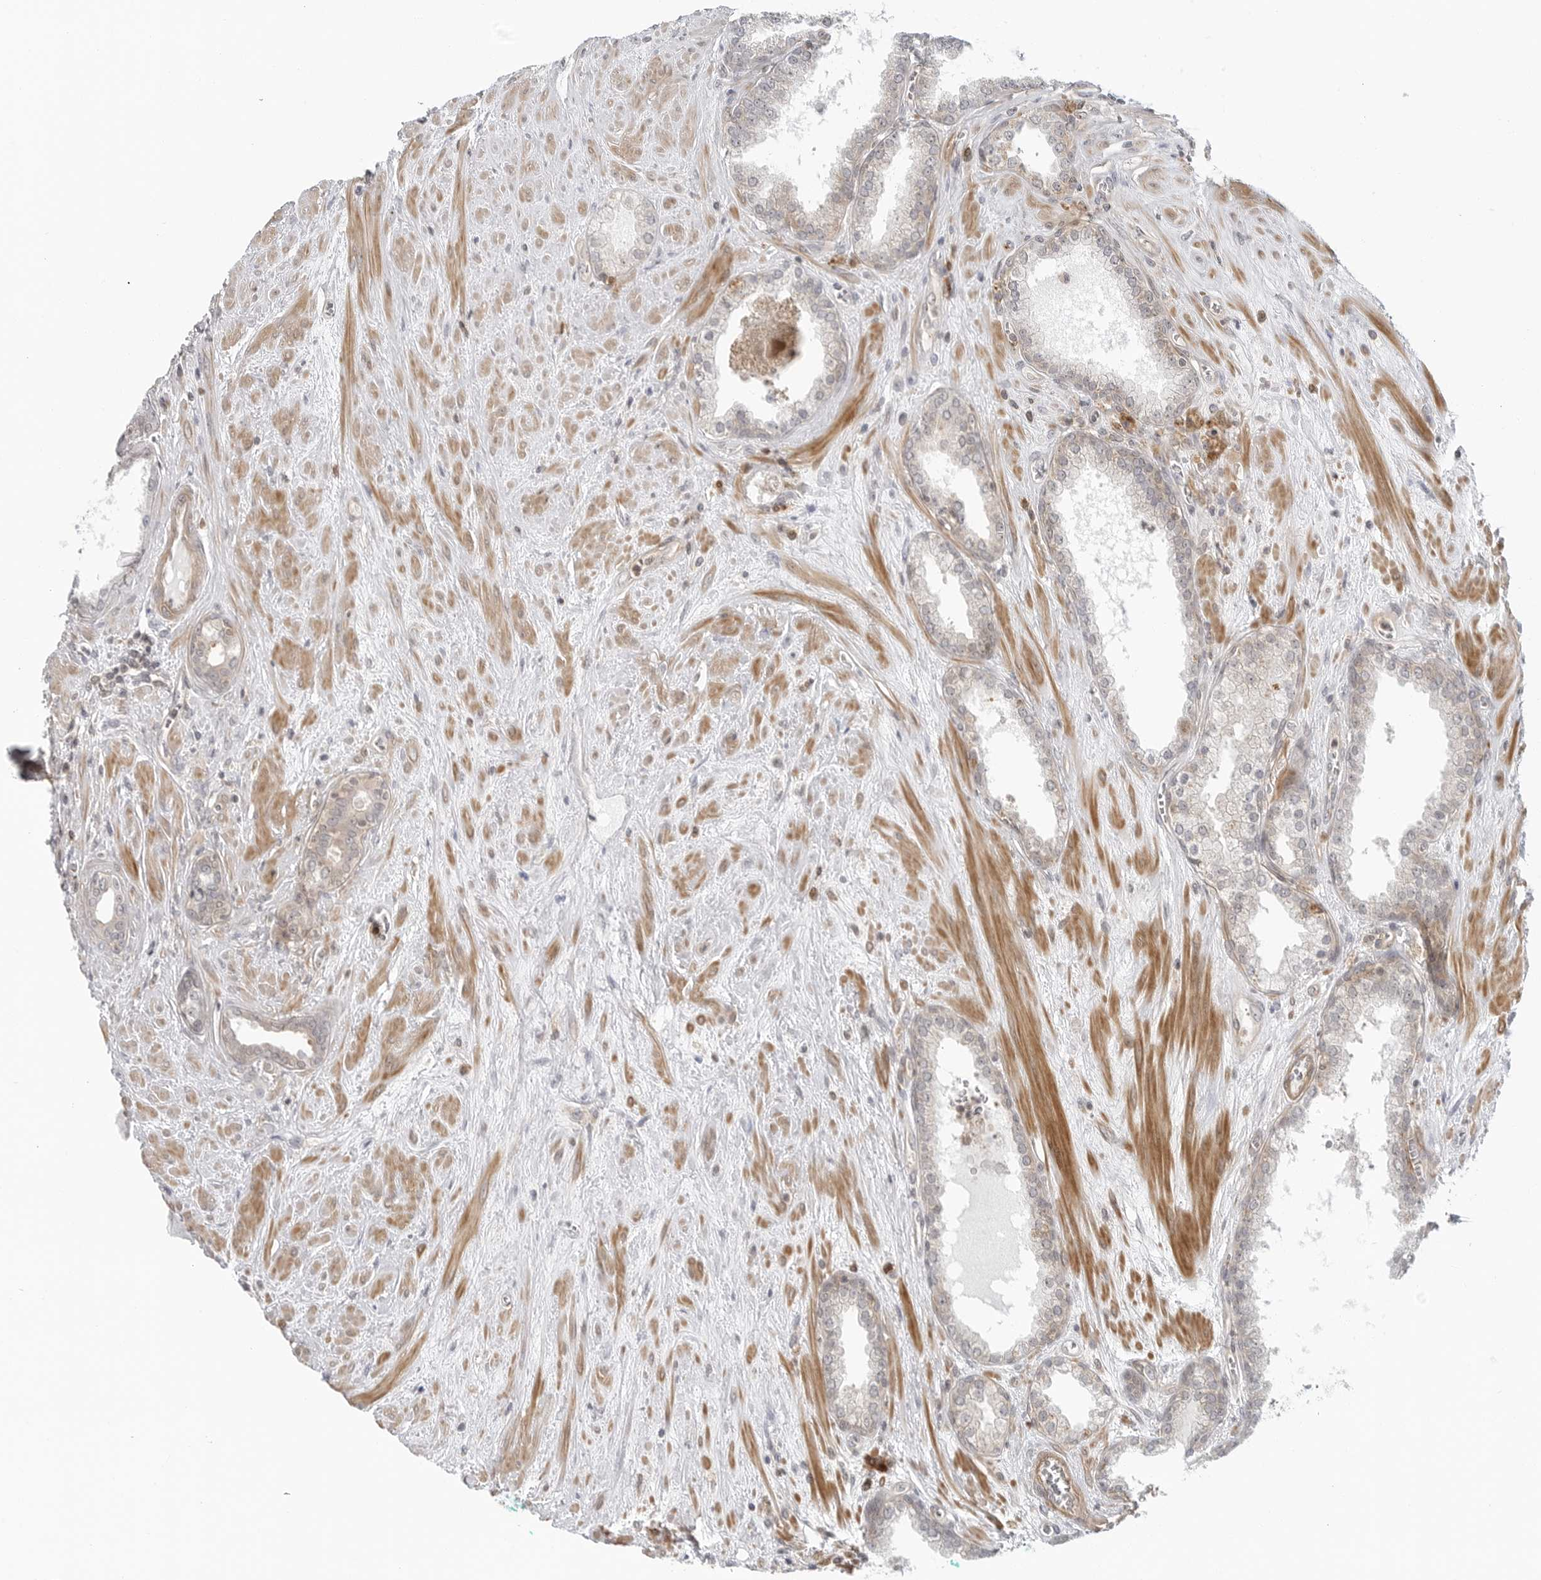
{"staining": {"intensity": "negative", "quantity": "none", "location": "none"}, "tissue": "prostate cancer", "cell_type": "Tumor cells", "image_type": "cancer", "snomed": [{"axis": "morphology", "description": "Adenocarcinoma, Low grade"}, {"axis": "topography", "description": "Prostate"}], "caption": "The micrograph displays no staining of tumor cells in prostate adenocarcinoma (low-grade).", "gene": "STXBP3", "patient": {"sex": "male", "age": 62}}